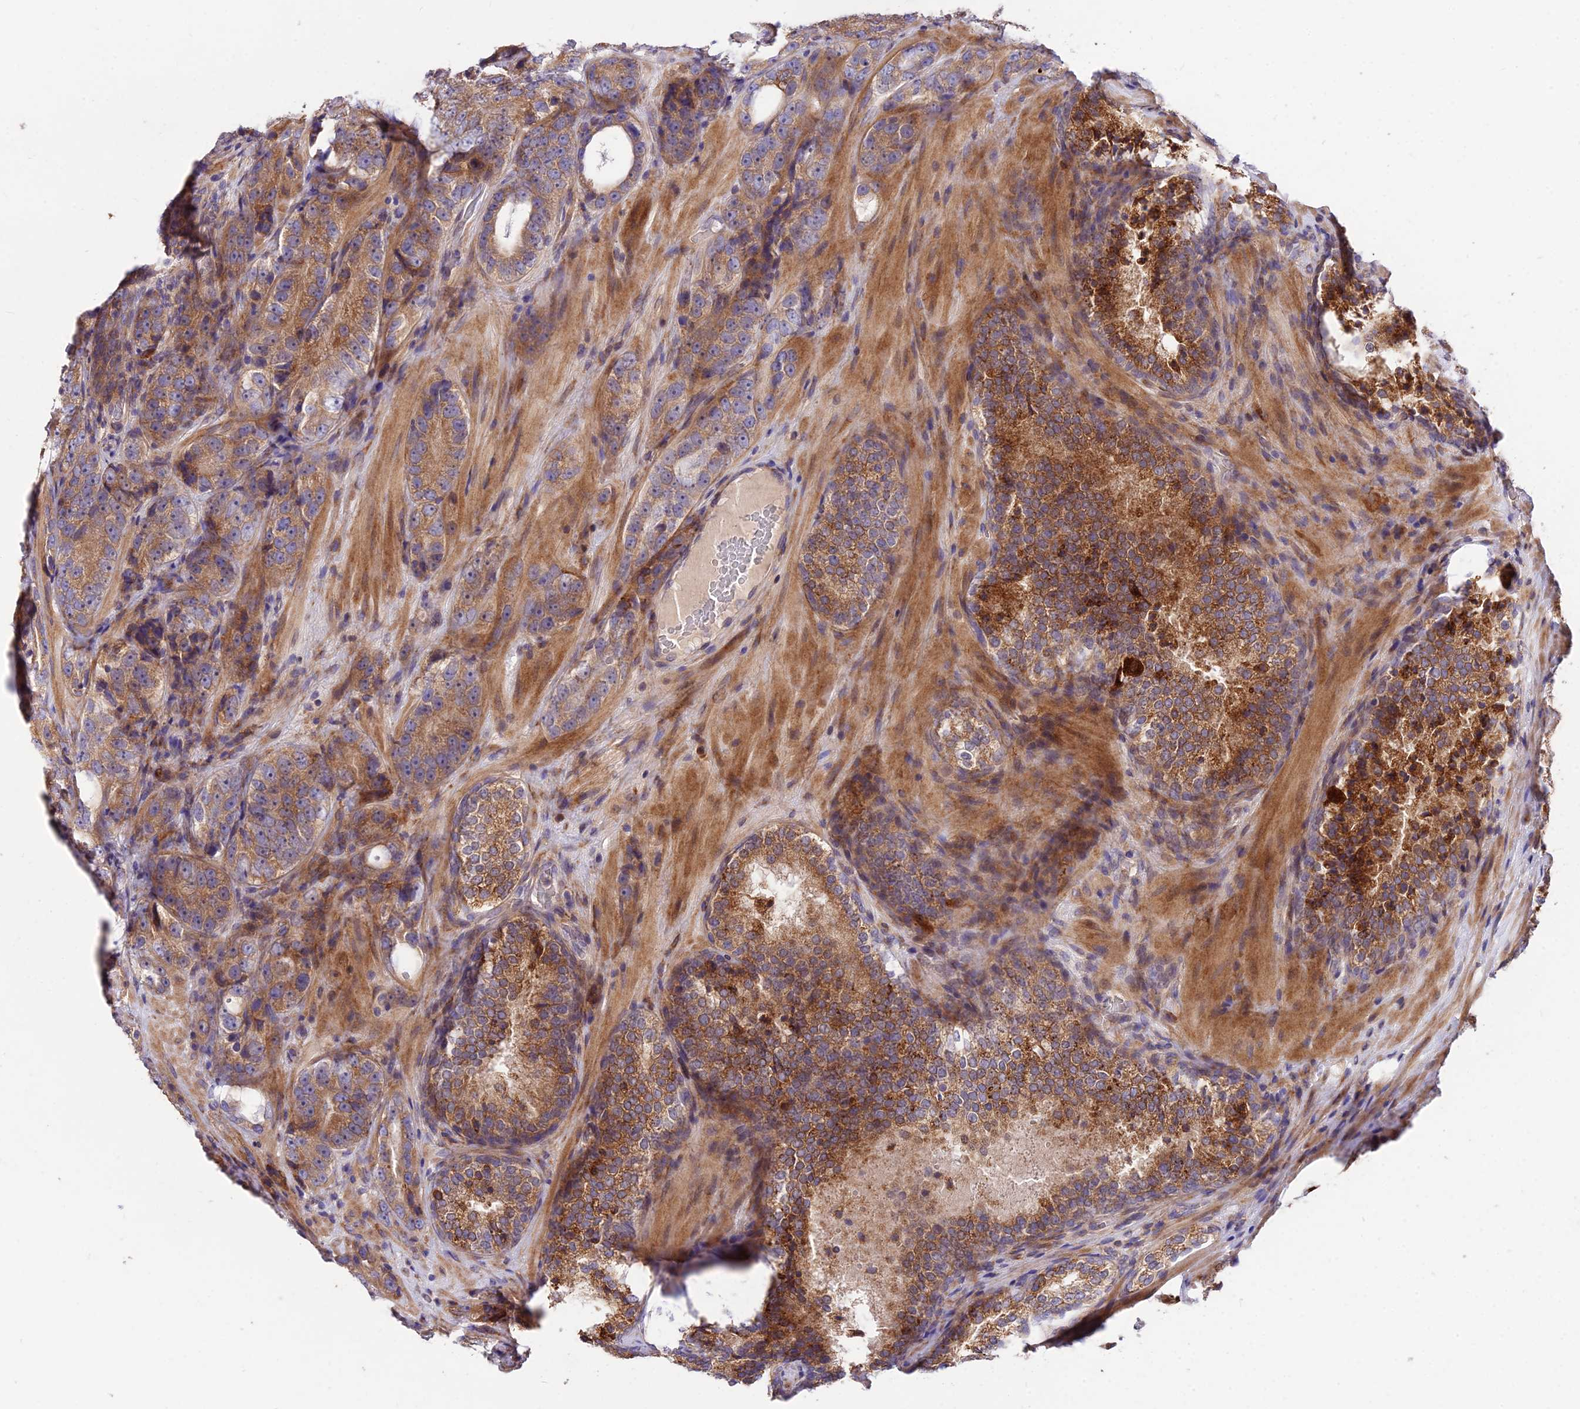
{"staining": {"intensity": "moderate", "quantity": ">75%", "location": "cytoplasmic/membranous"}, "tissue": "prostate cancer", "cell_type": "Tumor cells", "image_type": "cancer", "snomed": [{"axis": "morphology", "description": "Adenocarcinoma, High grade"}, {"axis": "topography", "description": "Prostate"}], "caption": "A medium amount of moderate cytoplasmic/membranous positivity is identified in about >75% of tumor cells in prostate adenocarcinoma (high-grade) tissue. The staining was performed using DAB to visualize the protein expression in brown, while the nuclei were stained in blue with hematoxylin (Magnification: 20x).", "gene": "ROCK1", "patient": {"sex": "male", "age": 56}}